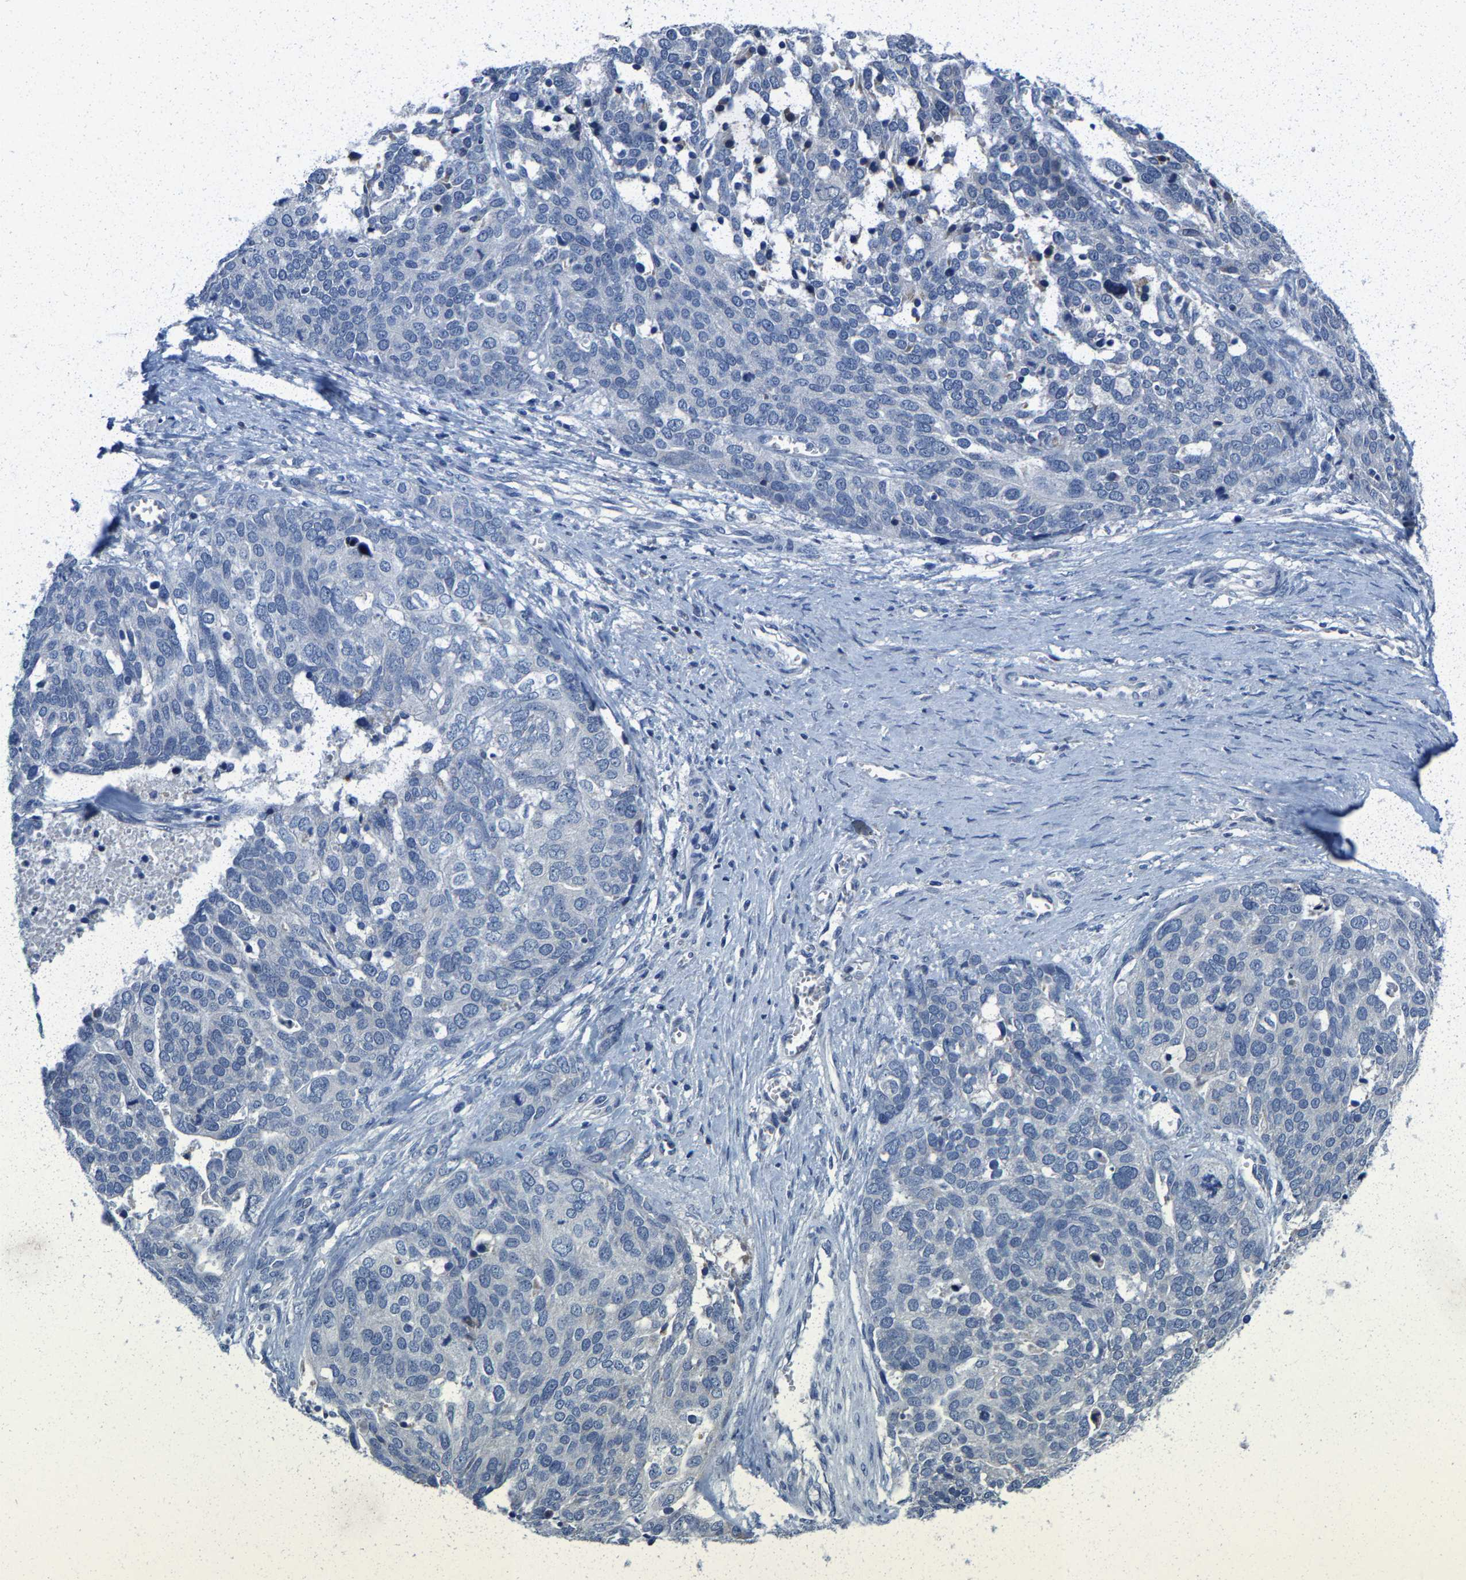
{"staining": {"intensity": "negative", "quantity": "none", "location": "none"}, "tissue": "ovarian cancer", "cell_type": "Tumor cells", "image_type": "cancer", "snomed": [{"axis": "morphology", "description": "Cystadenocarcinoma, serous, NOS"}, {"axis": "topography", "description": "Ovary"}], "caption": "Immunohistochemistry (IHC) micrograph of ovarian cancer stained for a protein (brown), which displays no staining in tumor cells.", "gene": "KLHL1", "patient": {"sex": "female", "age": 44}}